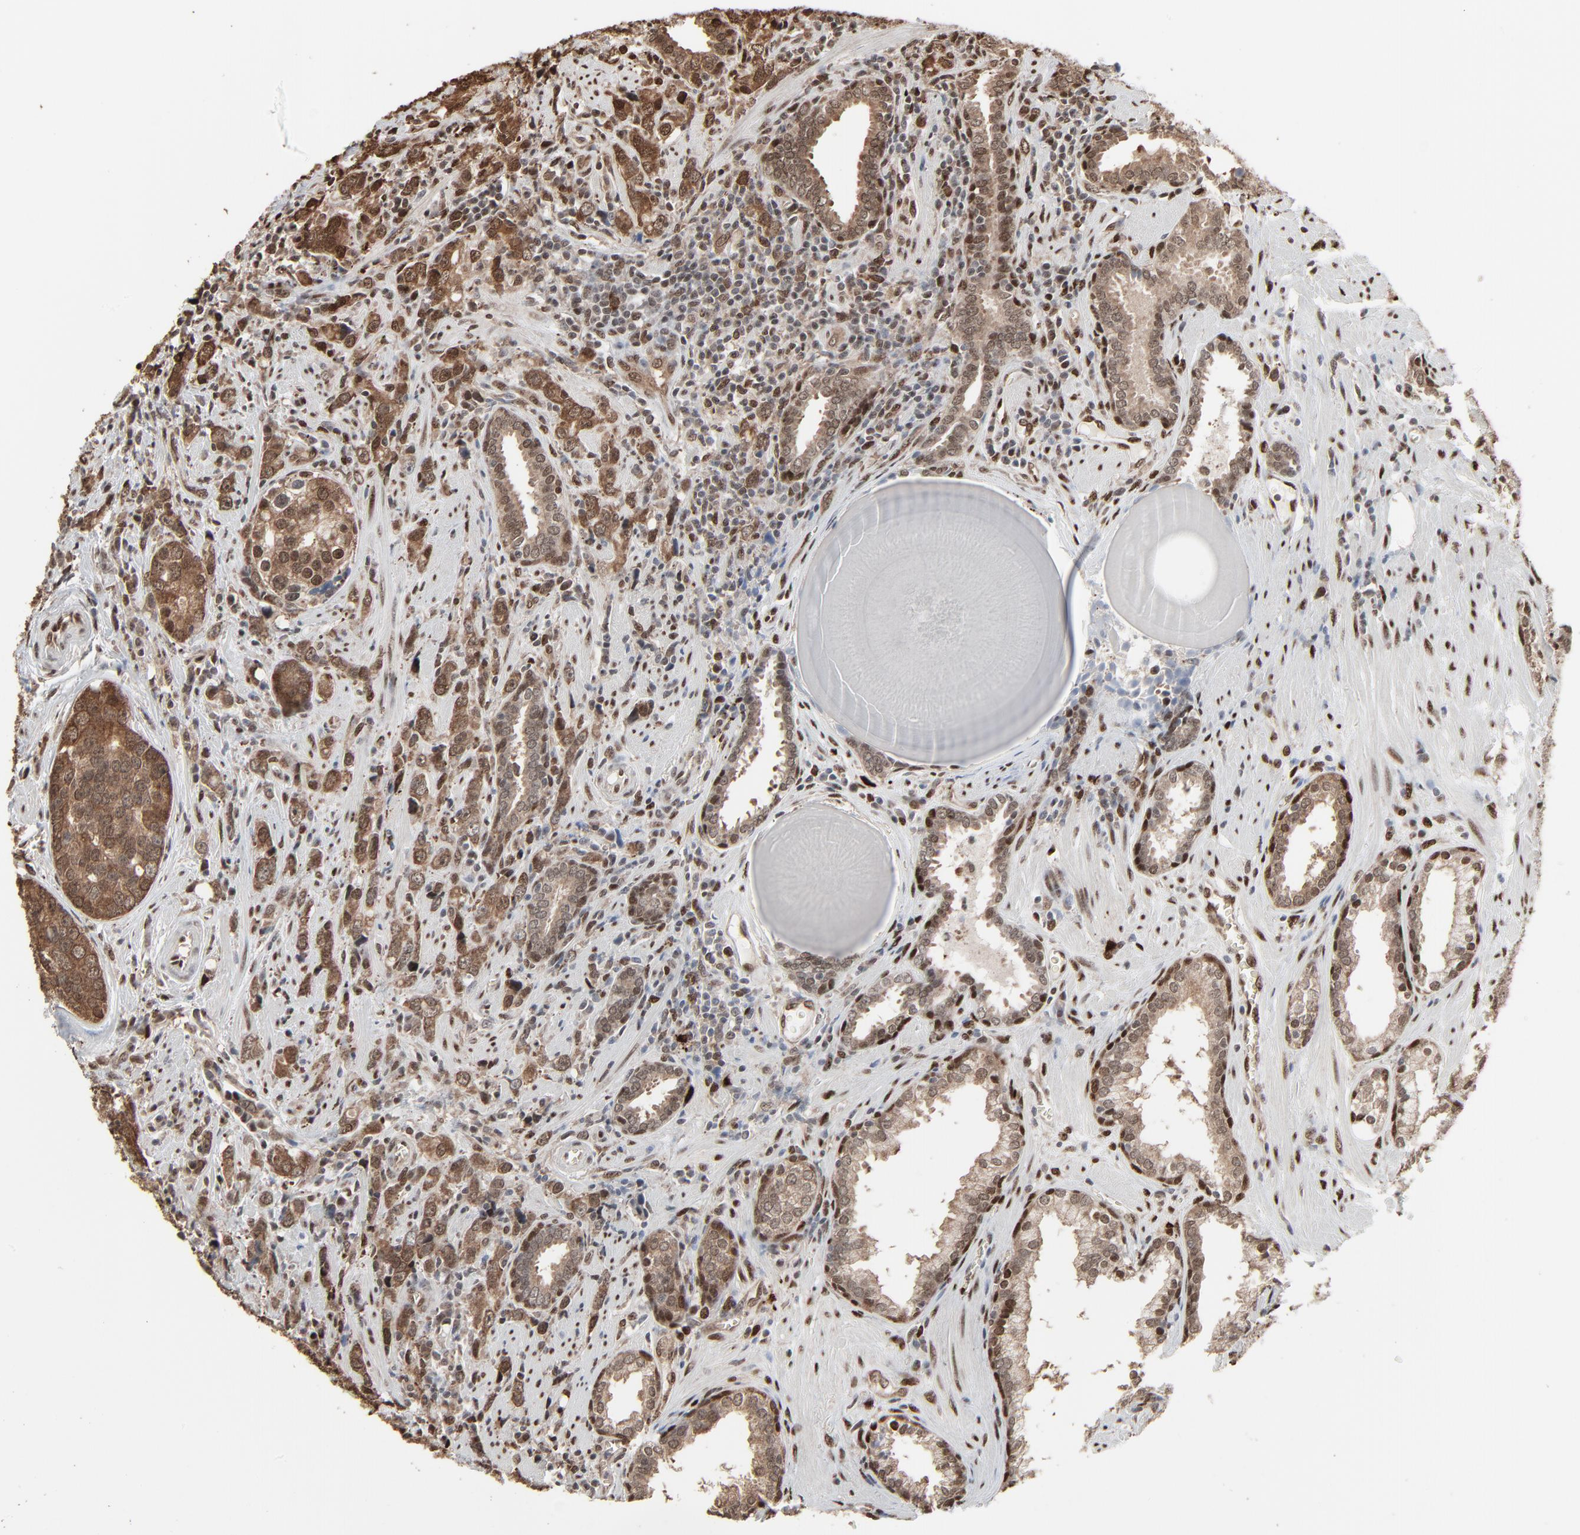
{"staining": {"intensity": "strong", "quantity": ">75%", "location": "cytoplasmic/membranous,nuclear"}, "tissue": "prostate cancer", "cell_type": "Tumor cells", "image_type": "cancer", "snomed": [{"axis": "morphology", "description": "Adenocarcinoma, High grade"}, {"axis": "topography", "description": "Prostate"}], "caption": "Immunohistochemistry (IHC) staining of prostate cancer, which exhibits high levels of strong cytoplasmic/membranous and nuclear positivity in approximately >75% of tumor cells indicating strong cytoplasmic/membranous and nuclear protein staining. The staining was performed using DAB (brown) for protein detection and nuclei were counterstained in hematoxylin (blue).", "gene": "MEIS2", "patient": {"sex": "male", "age": 71}}